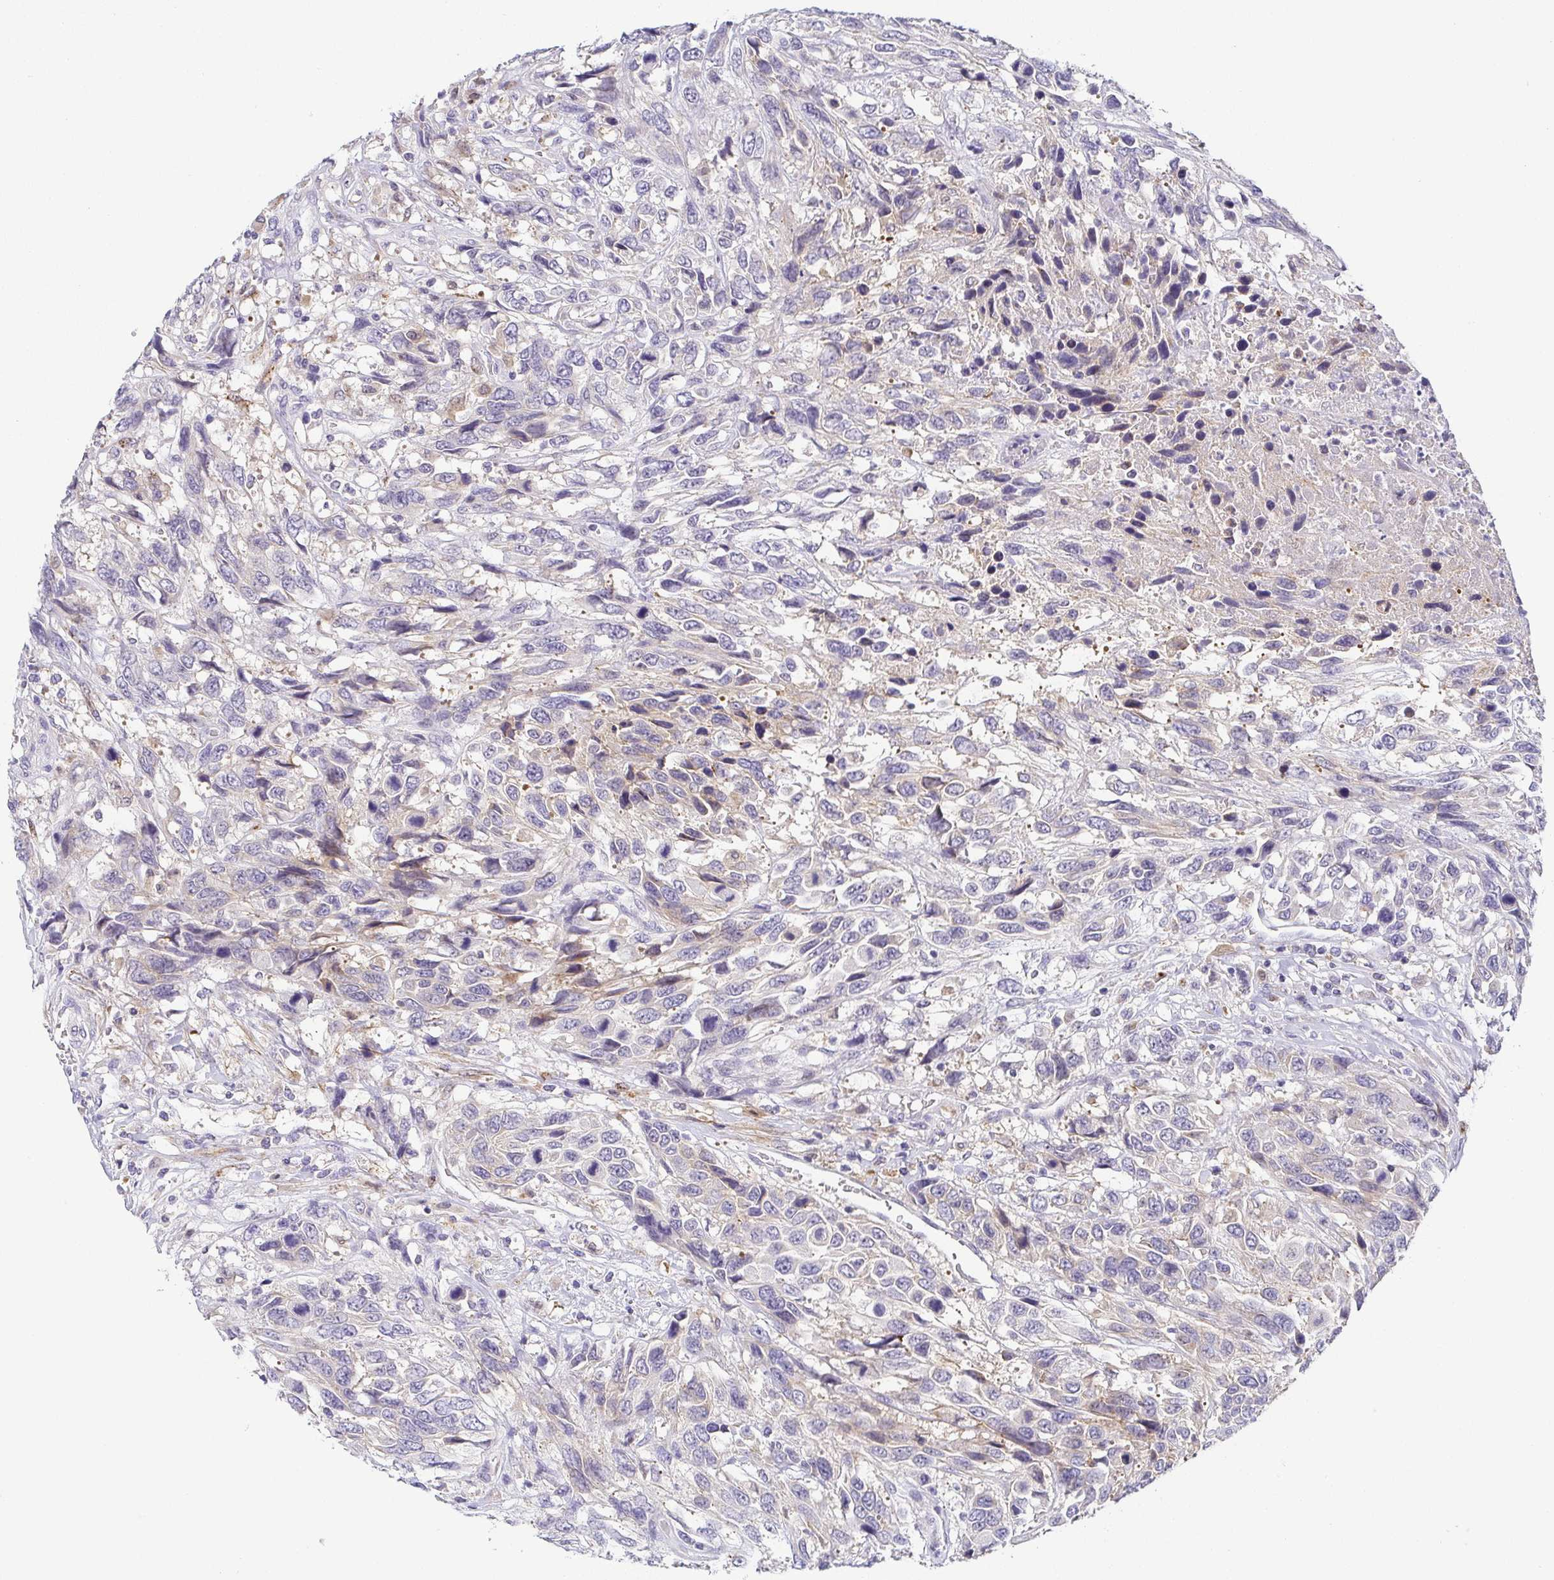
{"staining": {"intensity": "weak", "quantity": "<25%", "location": "cytoplasmic/membranous"}, "tissue": "urothelial cancer", "cell_type": "Tumor cells", "image_type": "cancer", "snomed": [{"axis": "morphology", "description": "Urothelial carcinoma, High grade"}, {"axis": "topography", "description": "Urinary bladder"}], "caption": "Human urothelial cancer stained for a protein using immunohistochemistry reveals no positivity in tumor cells.", "gene": "RNASE7", "patient": {"sex": "female", "age": 70}}